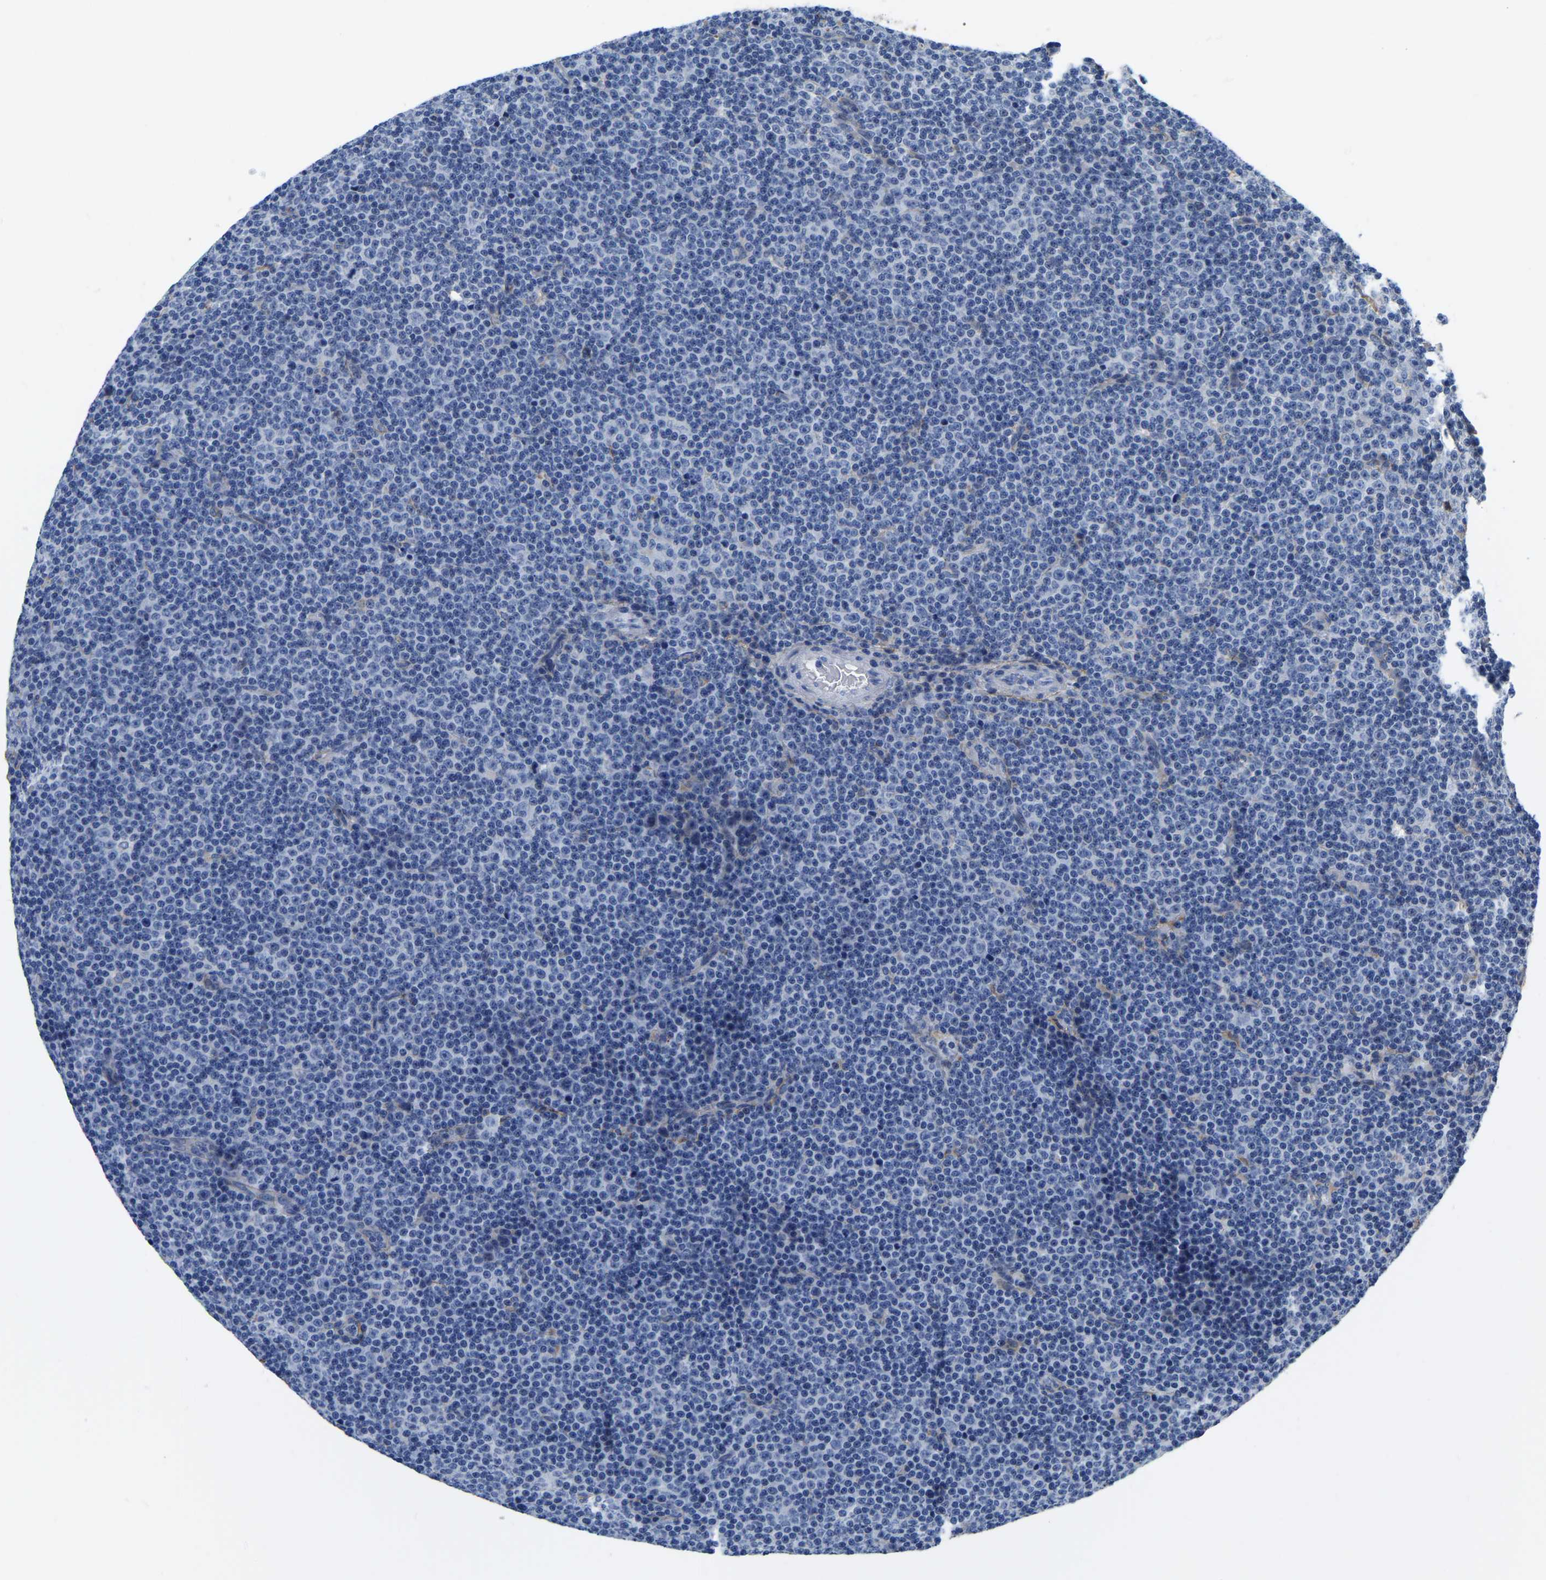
{"staining": {"intensity": "negative", "quantity": "none", "location": "none"}, "tissue": "lymphoma", "cell_type": "Tumor cells", "image_type": "cancer", "snomed": [{"axis": "morphology", "description": "Malignant lymphoma, non-Hodgkin's type, Low grade"}, {"axis": "topography", "description": "Lymph node"}], "caption": "The immunohistochemistry (IHC) image has no significant staining in tumor cells of lymphoma tissue.", "gene": "COL6A1", "patient": {"sex": "female", "age": 67}}